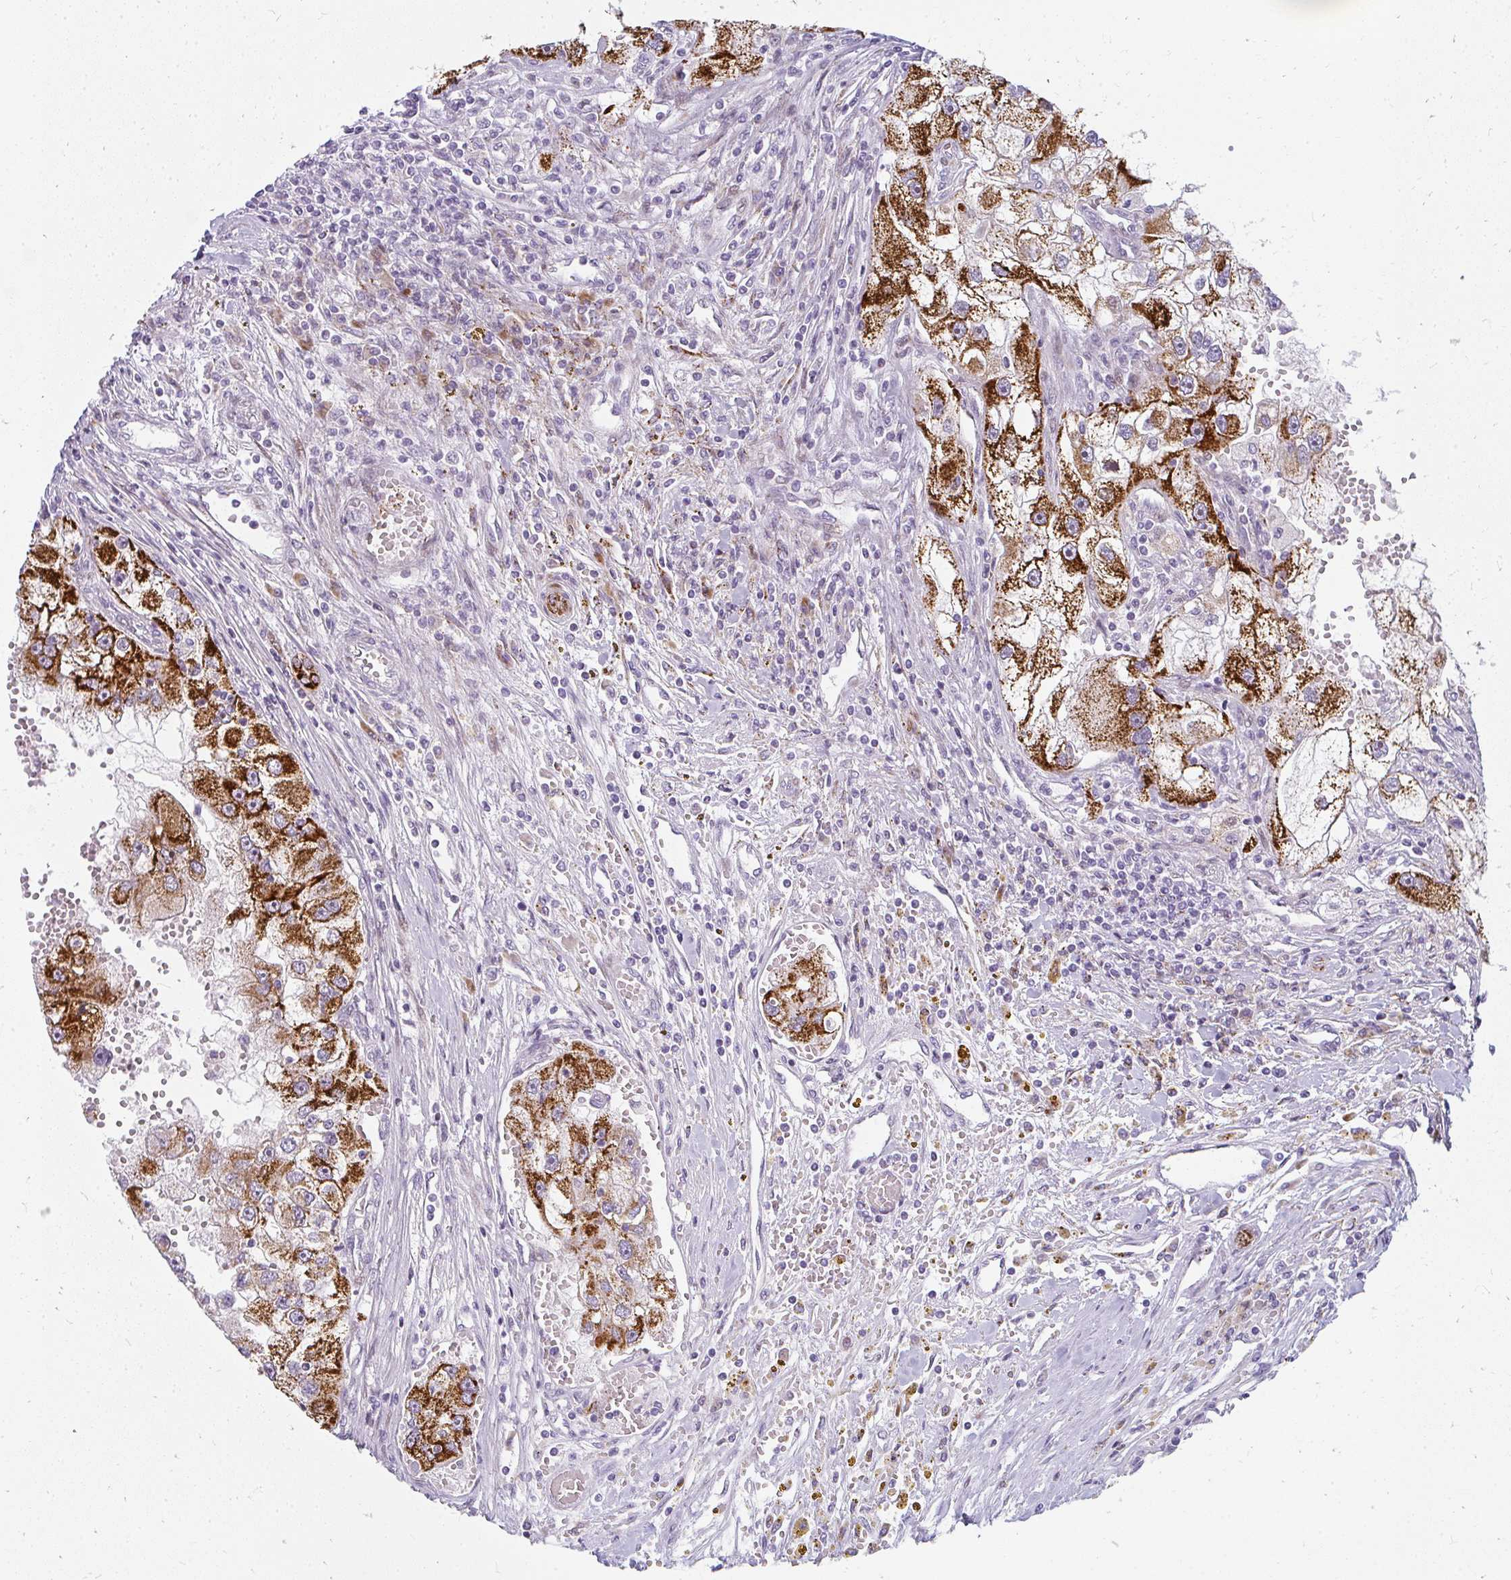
{"staining": {"intensity": "strong", "quantity": "25%-75%", "location": "cytoplasmic/membranous"}, "tissue": "renal cancer", "cell_type": "Tumor cells", "image_type": "cancer", "snomed": [{"axis": "morphology", "description": "Adenocarcinoma, NOS"}, {"axis": "topography", "description": "Kidney"}], "caption": "Immunohistochemical staining of human adenocarcinoma (renal) reveals high levels of strong cytoplasmic/membranous protein staining in about 25%-75% of tumor cells.", "gene": "PLA2G5", "patient": {"sex": "male", "age": 63}}